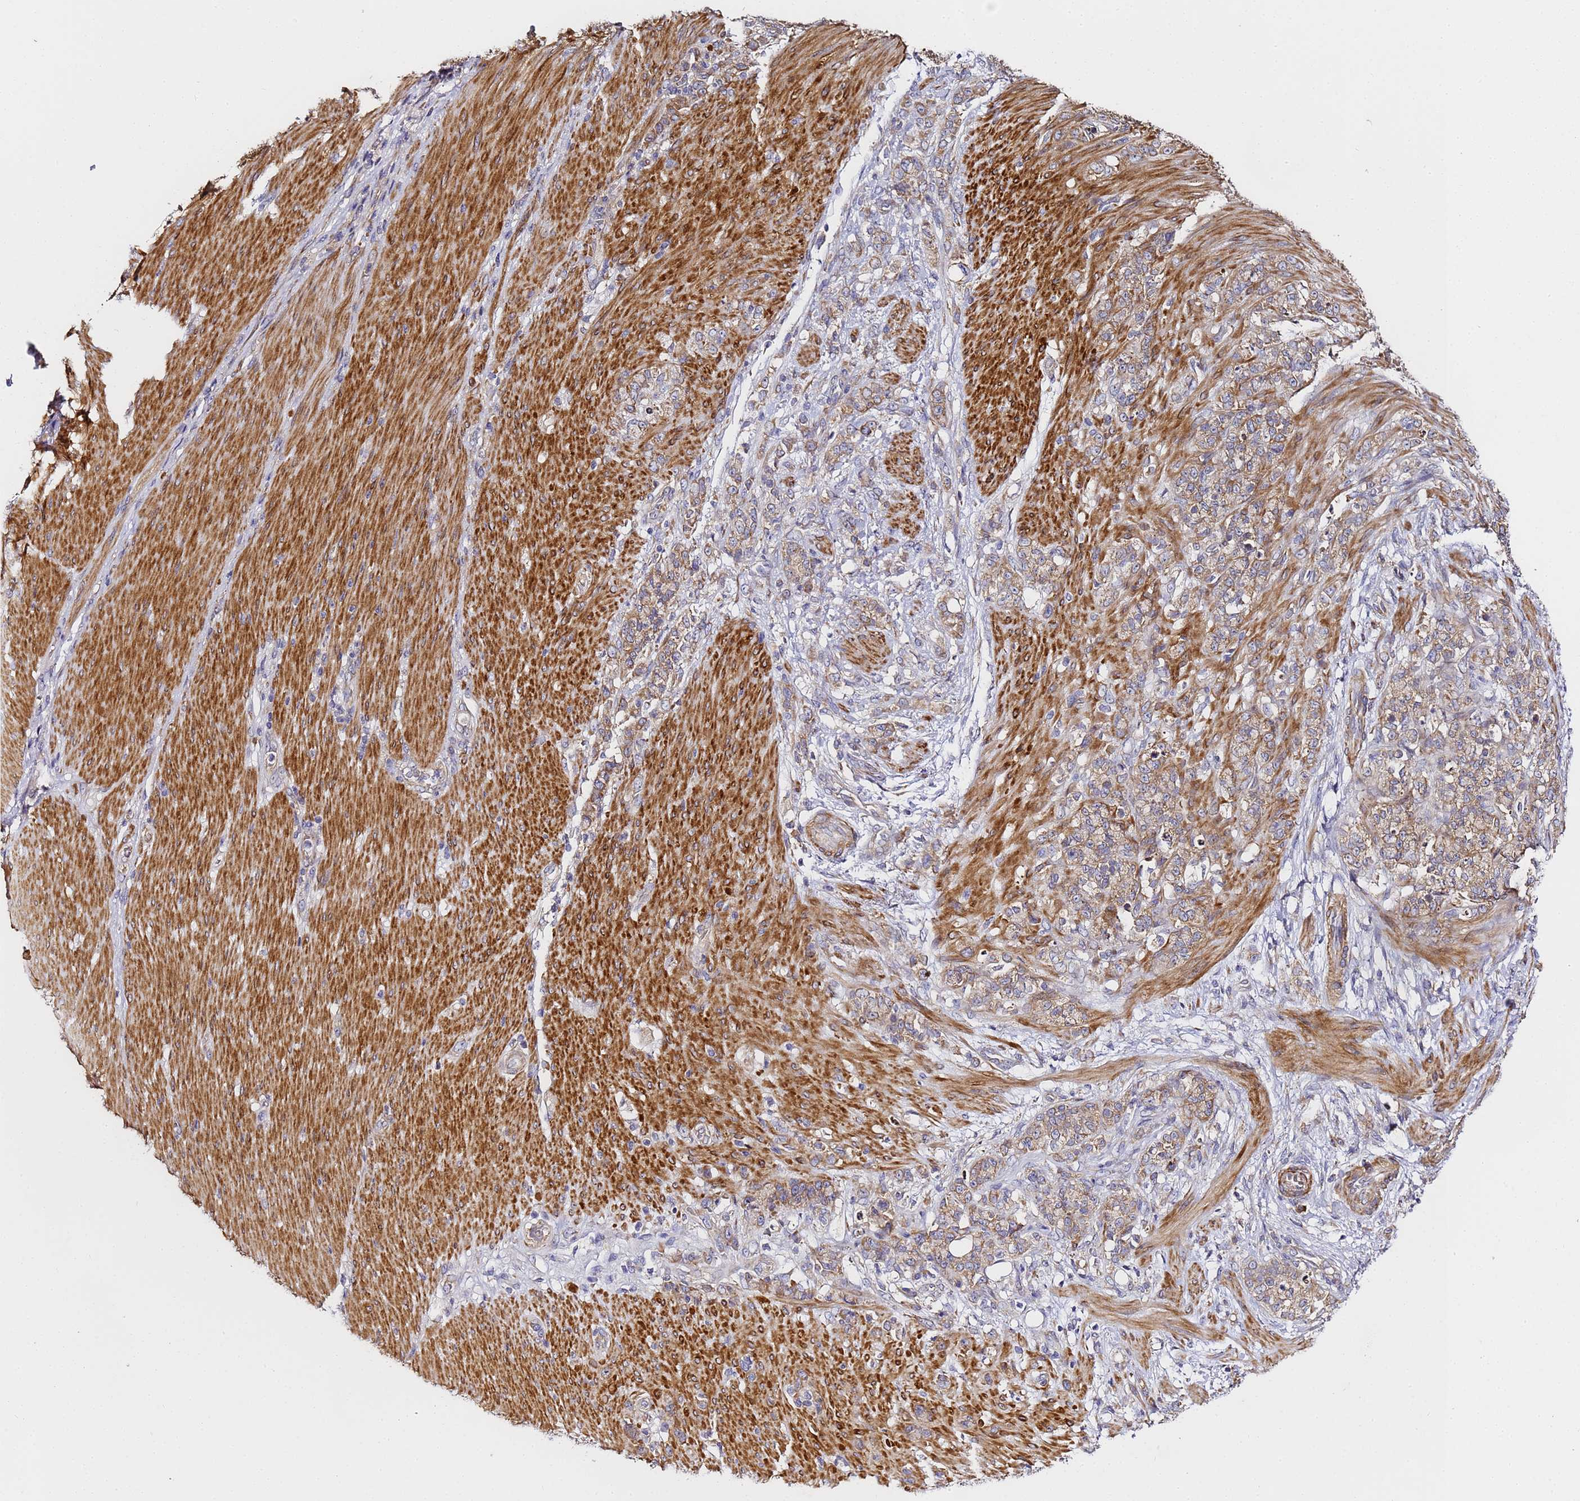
{"staining": {"intensity": "moderate", "quantity": "25%-75%", "location": "cytoplasmic/membranous"}, "tissue": "stomach cancer", "cell_type": "Tumor cells", "image_type": "cancer", "snomed": [{"axis": "morphology", "description": "Adenocarcinoma, NOS"}, {"axis": "topography", "description": "Stomach"}], "caption": "High-power microscopy captured an IHC micrograph of stomach cancer, revealing moderate cytoplasmic/membranous staining in about 25%-75% of tumor cells. Using DAB (brown) and hematoxylin (blue) stains, captured at high magnification using brightfield microscopy.", "gene": "RPL13A", "patient": {"sex": "female", "age": 79}}